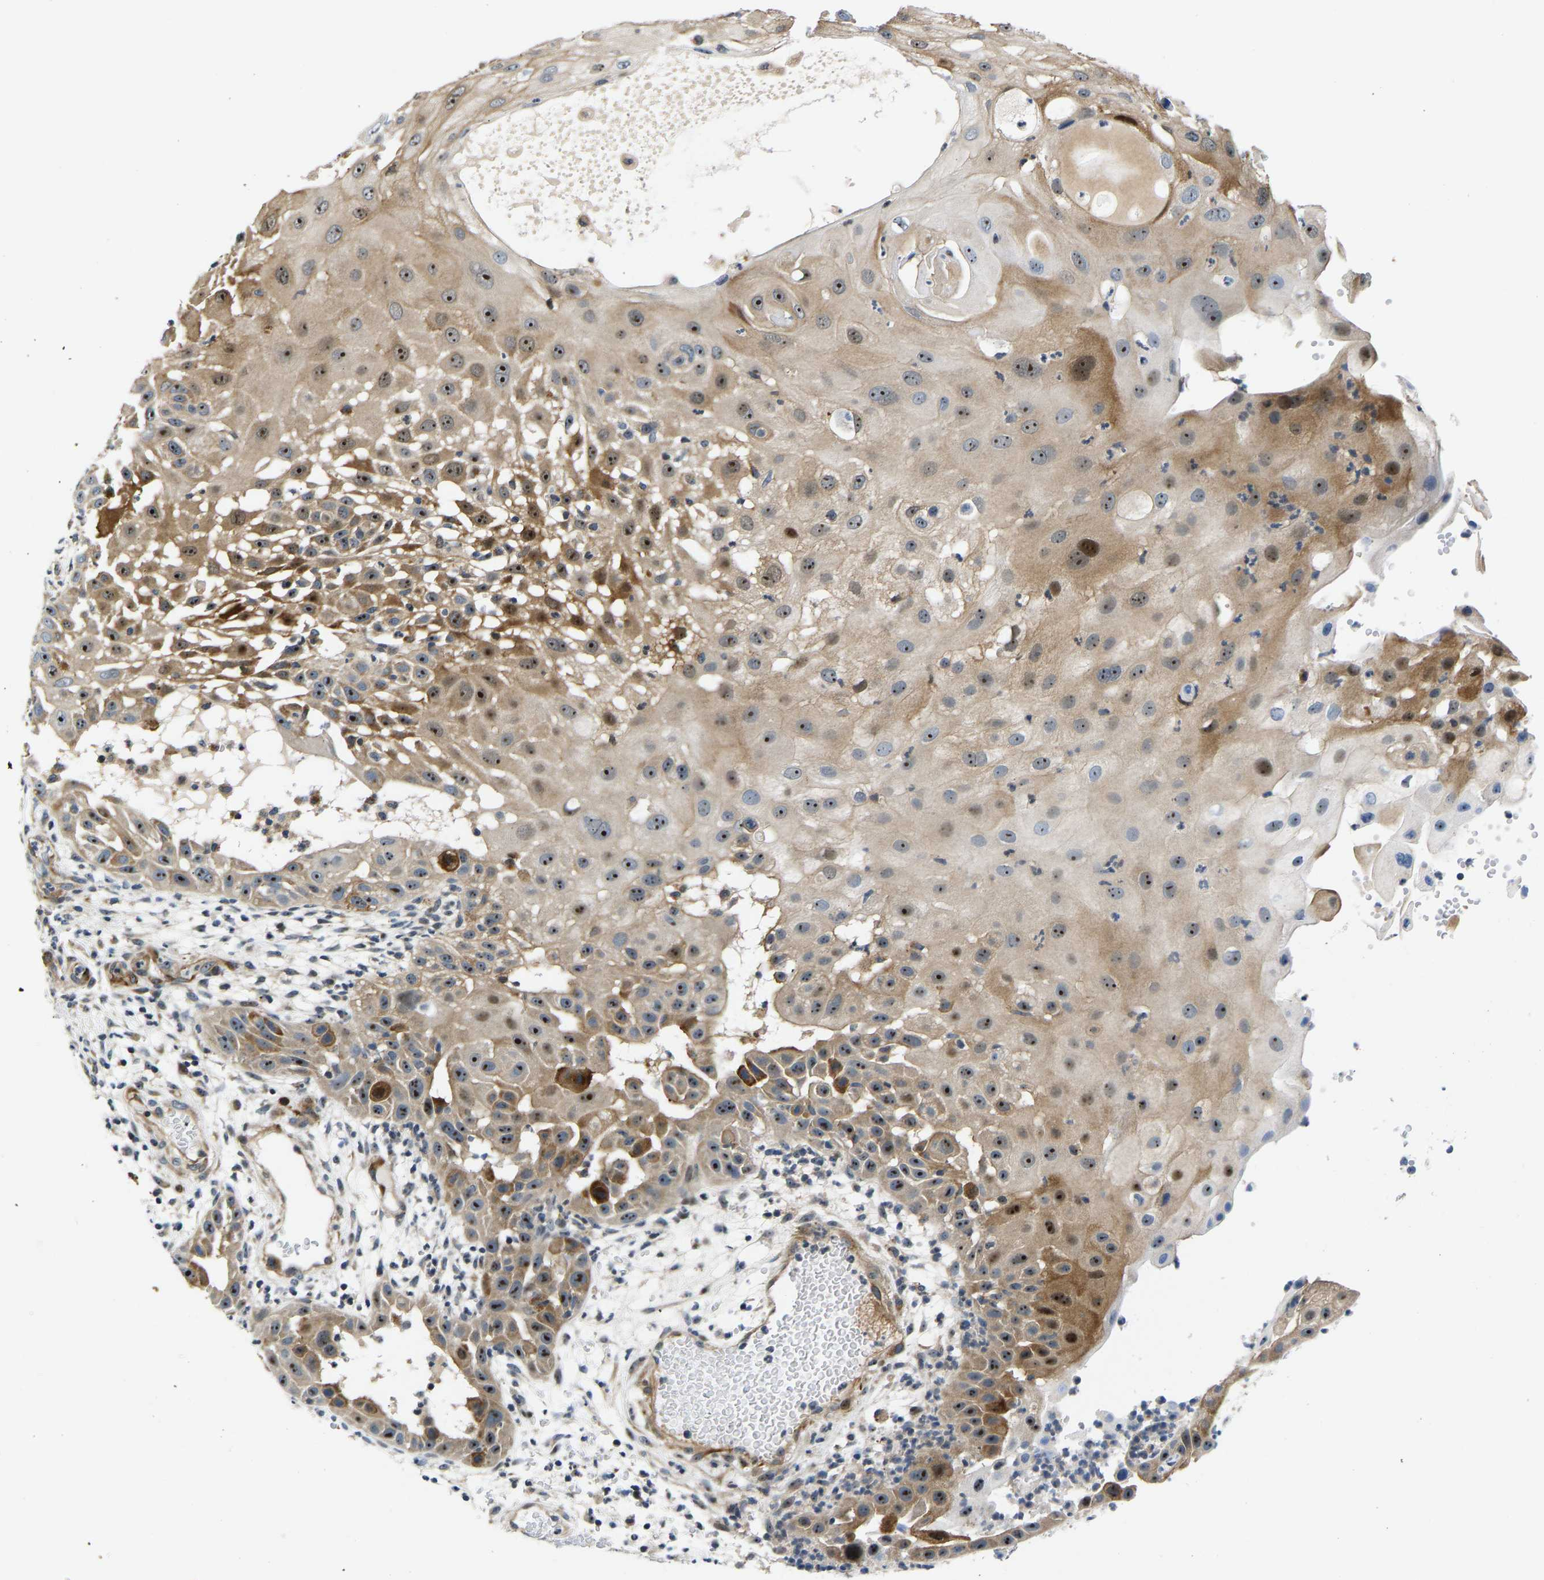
{"staining": {"intensity": "strong", "quantity": "25%-75%", "location": "cytoplasmic/membranous,nuclear"}, "tissue": "skin cancer", "cell_type": "Tumor cells", "image_type": "cancer", "snomed": [{"axis": "morphology", "description": "Squamous cell carcinoma, NOS"}, {"axis": "topography", "description": "Skin"}], "caption": "A photomicrograph showing strong cytoplasmic/membranous and nuclear expression in approximately 25%-75% of tumor cells in skin squamous cell carcinoma, as visualized by brown immunohistochemical staining.", "gene": "RESF1", "patient": {"sex": "female", "age": 44}}